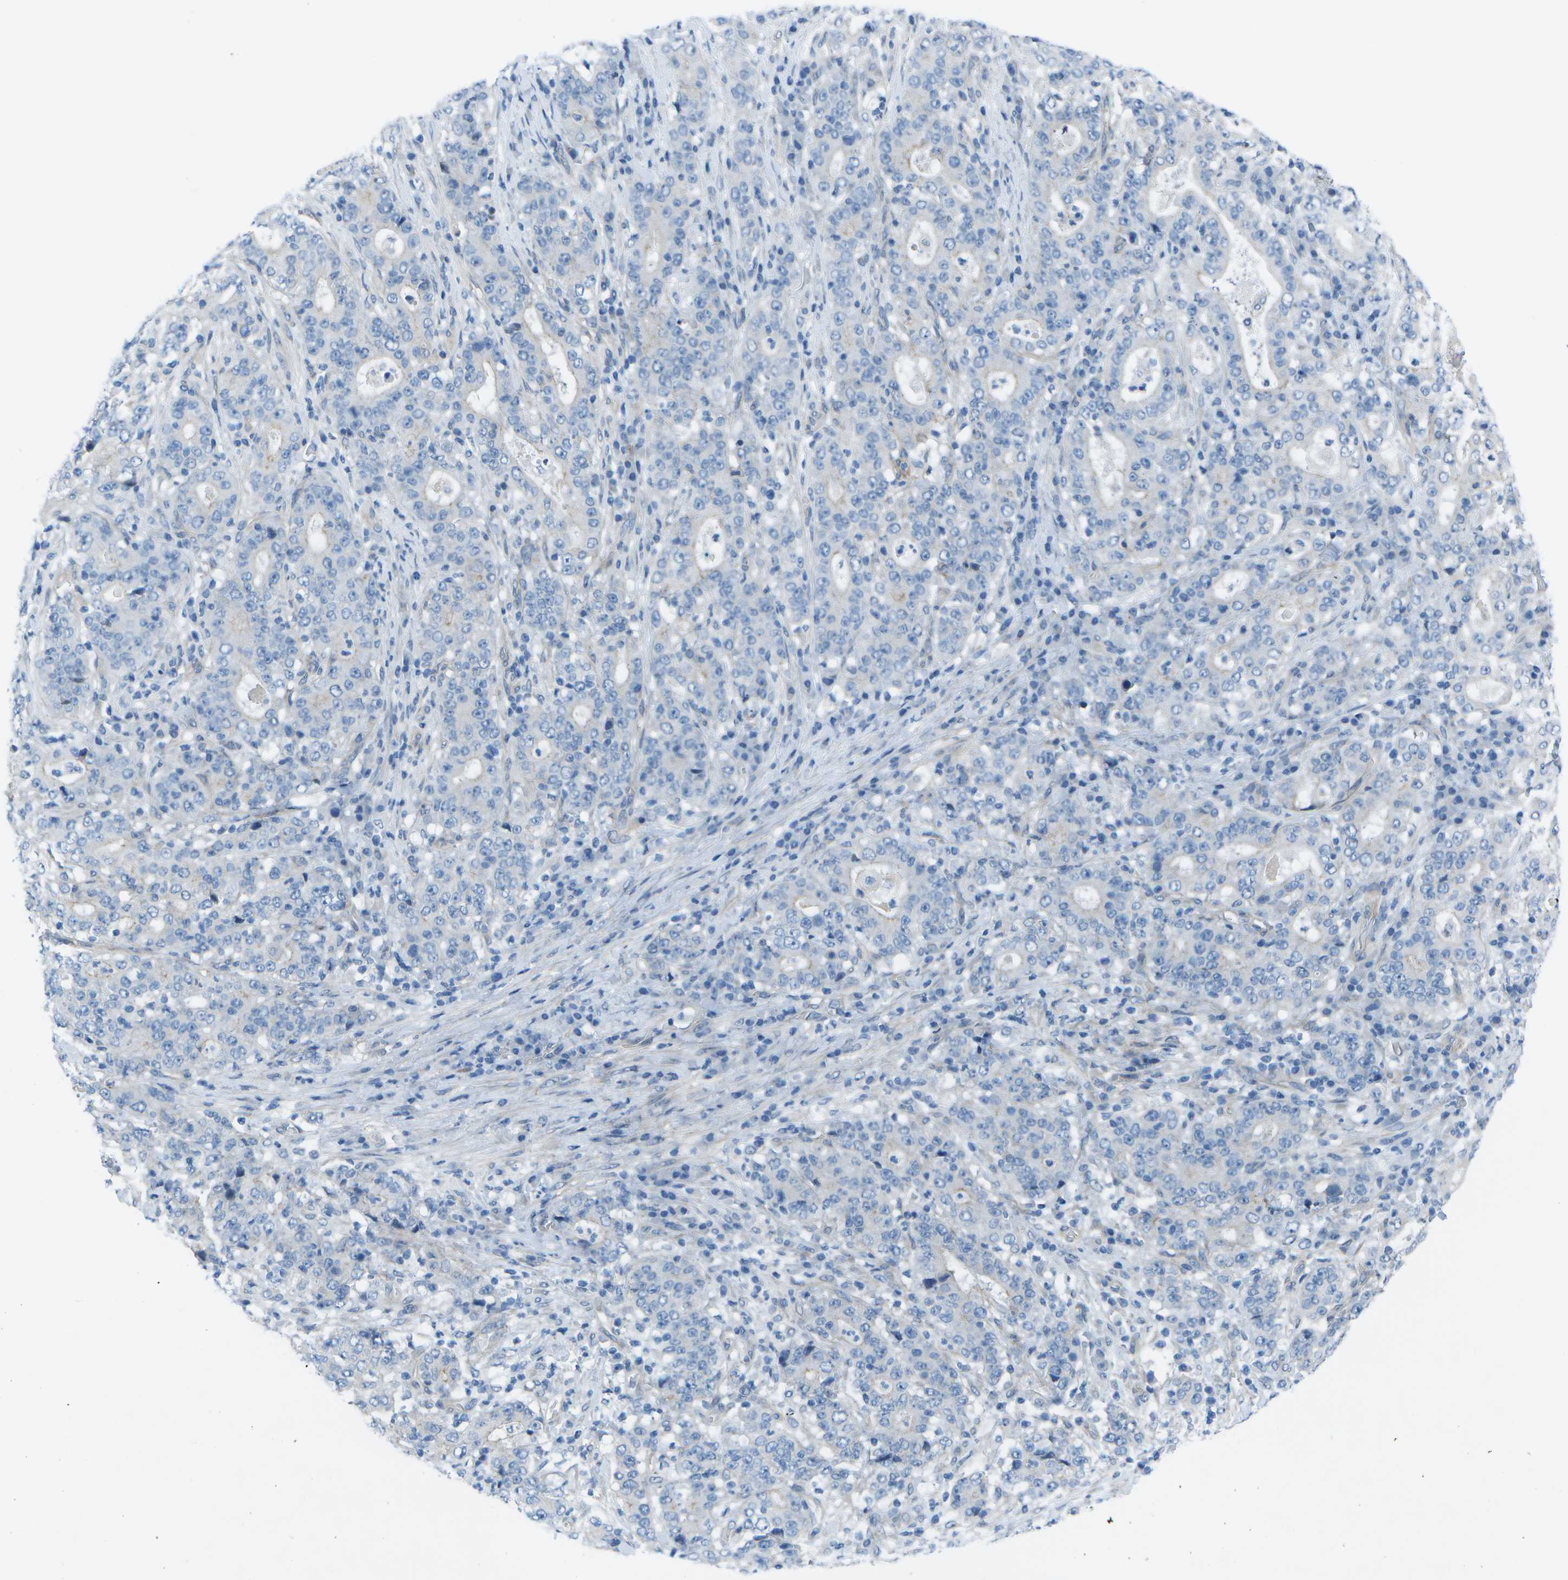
{"staining": {"intensity": "negative", "quantity": "none", "location": "none"}, "tissue": "stomach cancer", "cell_type": "Tumor cells", "image_type": "cancer", "snomed": [{"axis": "morphology", "description": "Normal tissue, NOS"}, {"axis": "morphology", "description": "Adenocarcinoma, NOS"}, {"axis": "topography", "description": "Stomach, upper"}, {"axis": "topography", "description": "Stomach"}], "caption": "The immunohistochemistry (IHC) histopathology image has no significant expression in tumor cells of stomach cancer tissue.", "gene": "SORBS3", "patient": {"sex": "male", "age": 59}}